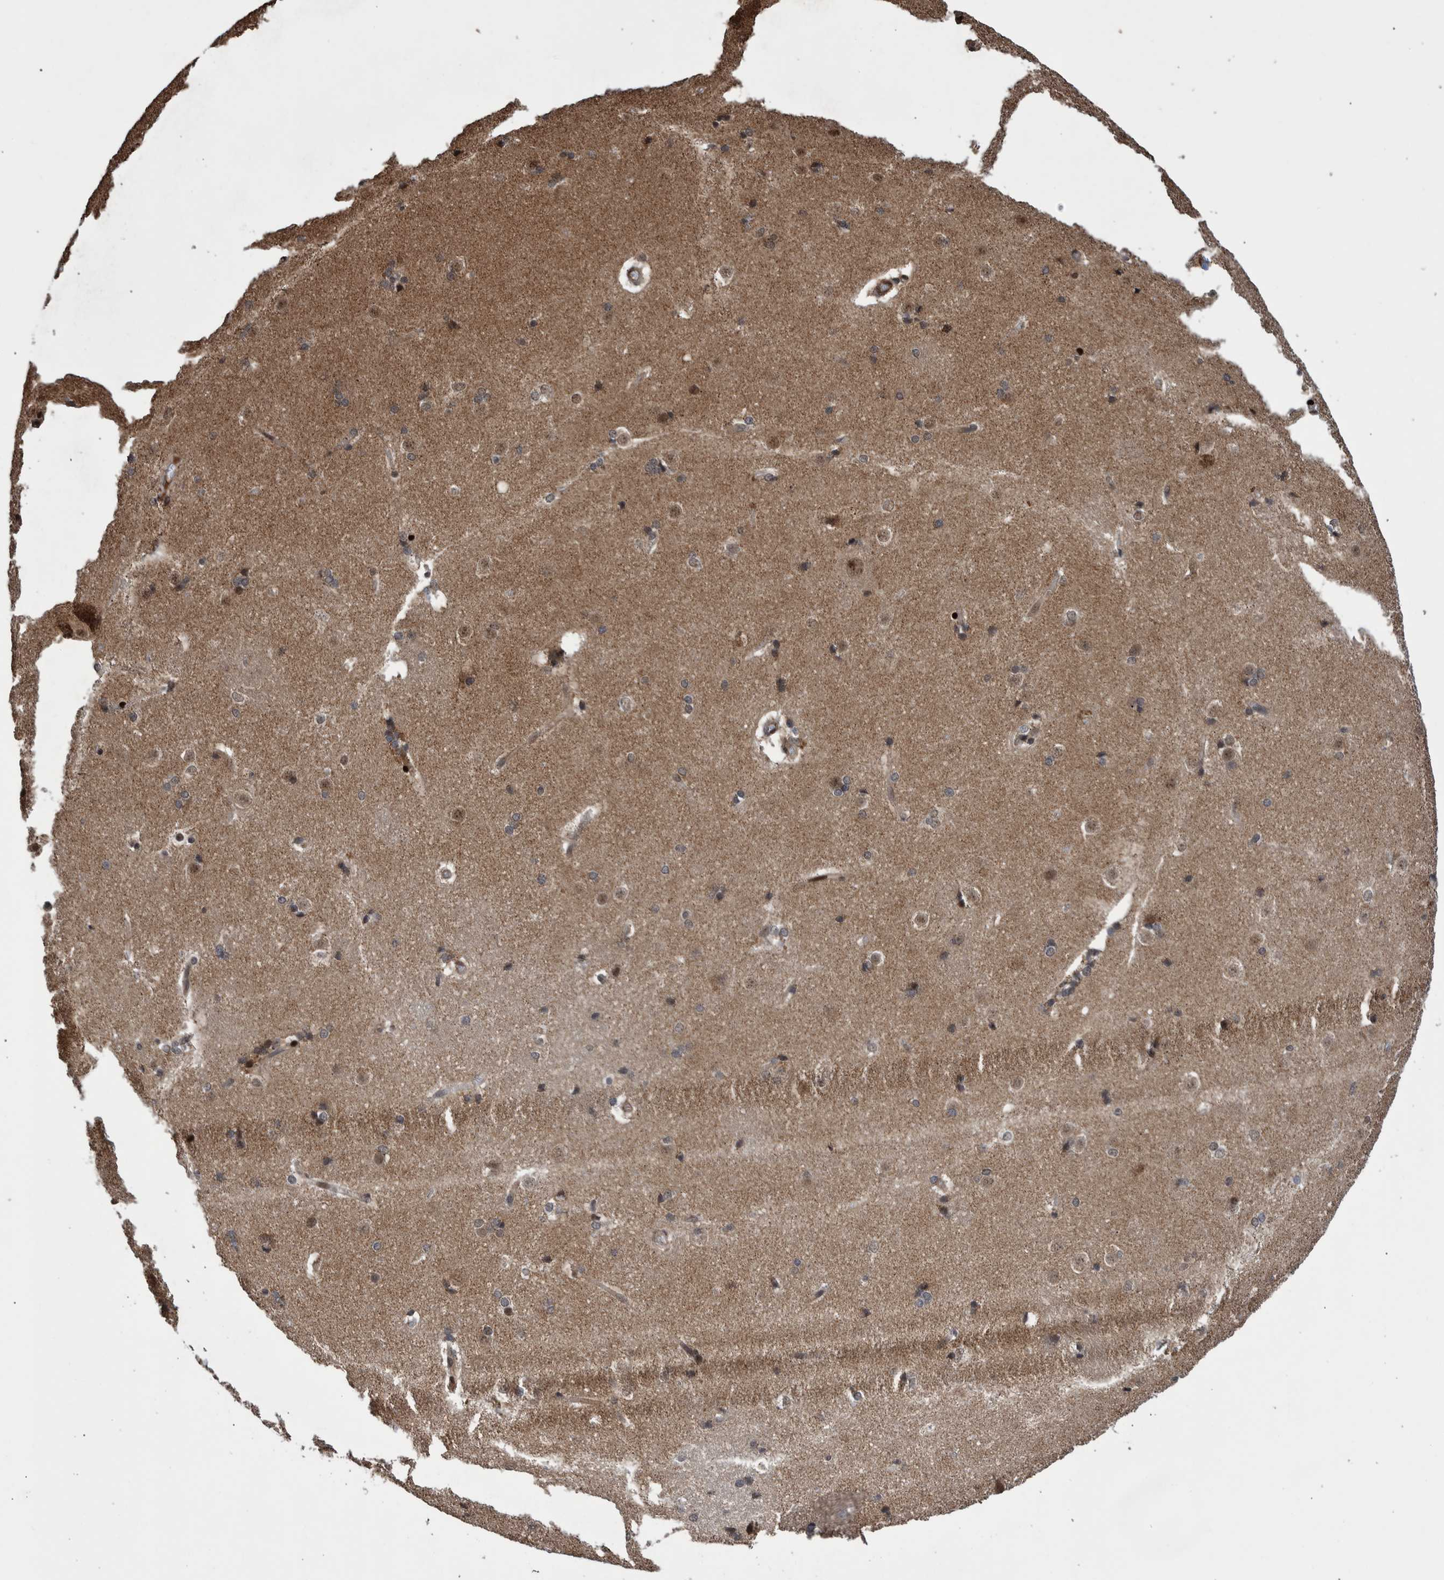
{"staining": {"intensity": "moderate", "quantity": "<25%", "location": "cytoplasmic/membranous,nuclear"}, "tissue": "caudate", "cell_type": "Glial cells", "image_type": "normal", "snomed": [{"axis": "morphology", "description": "Normal tissue, NOS"}, {"axis": "topography", "description": "Lateral ventricle wall"}], "caption": "Immunohistochemical staining of benign caudate exhibits <25% levels of moderate cytoplasmic/membranous,nuclear protein staining in about <25% of glial cells.", "gene": "SHISA6", "patient": {"sex": "female", "age": 19}}